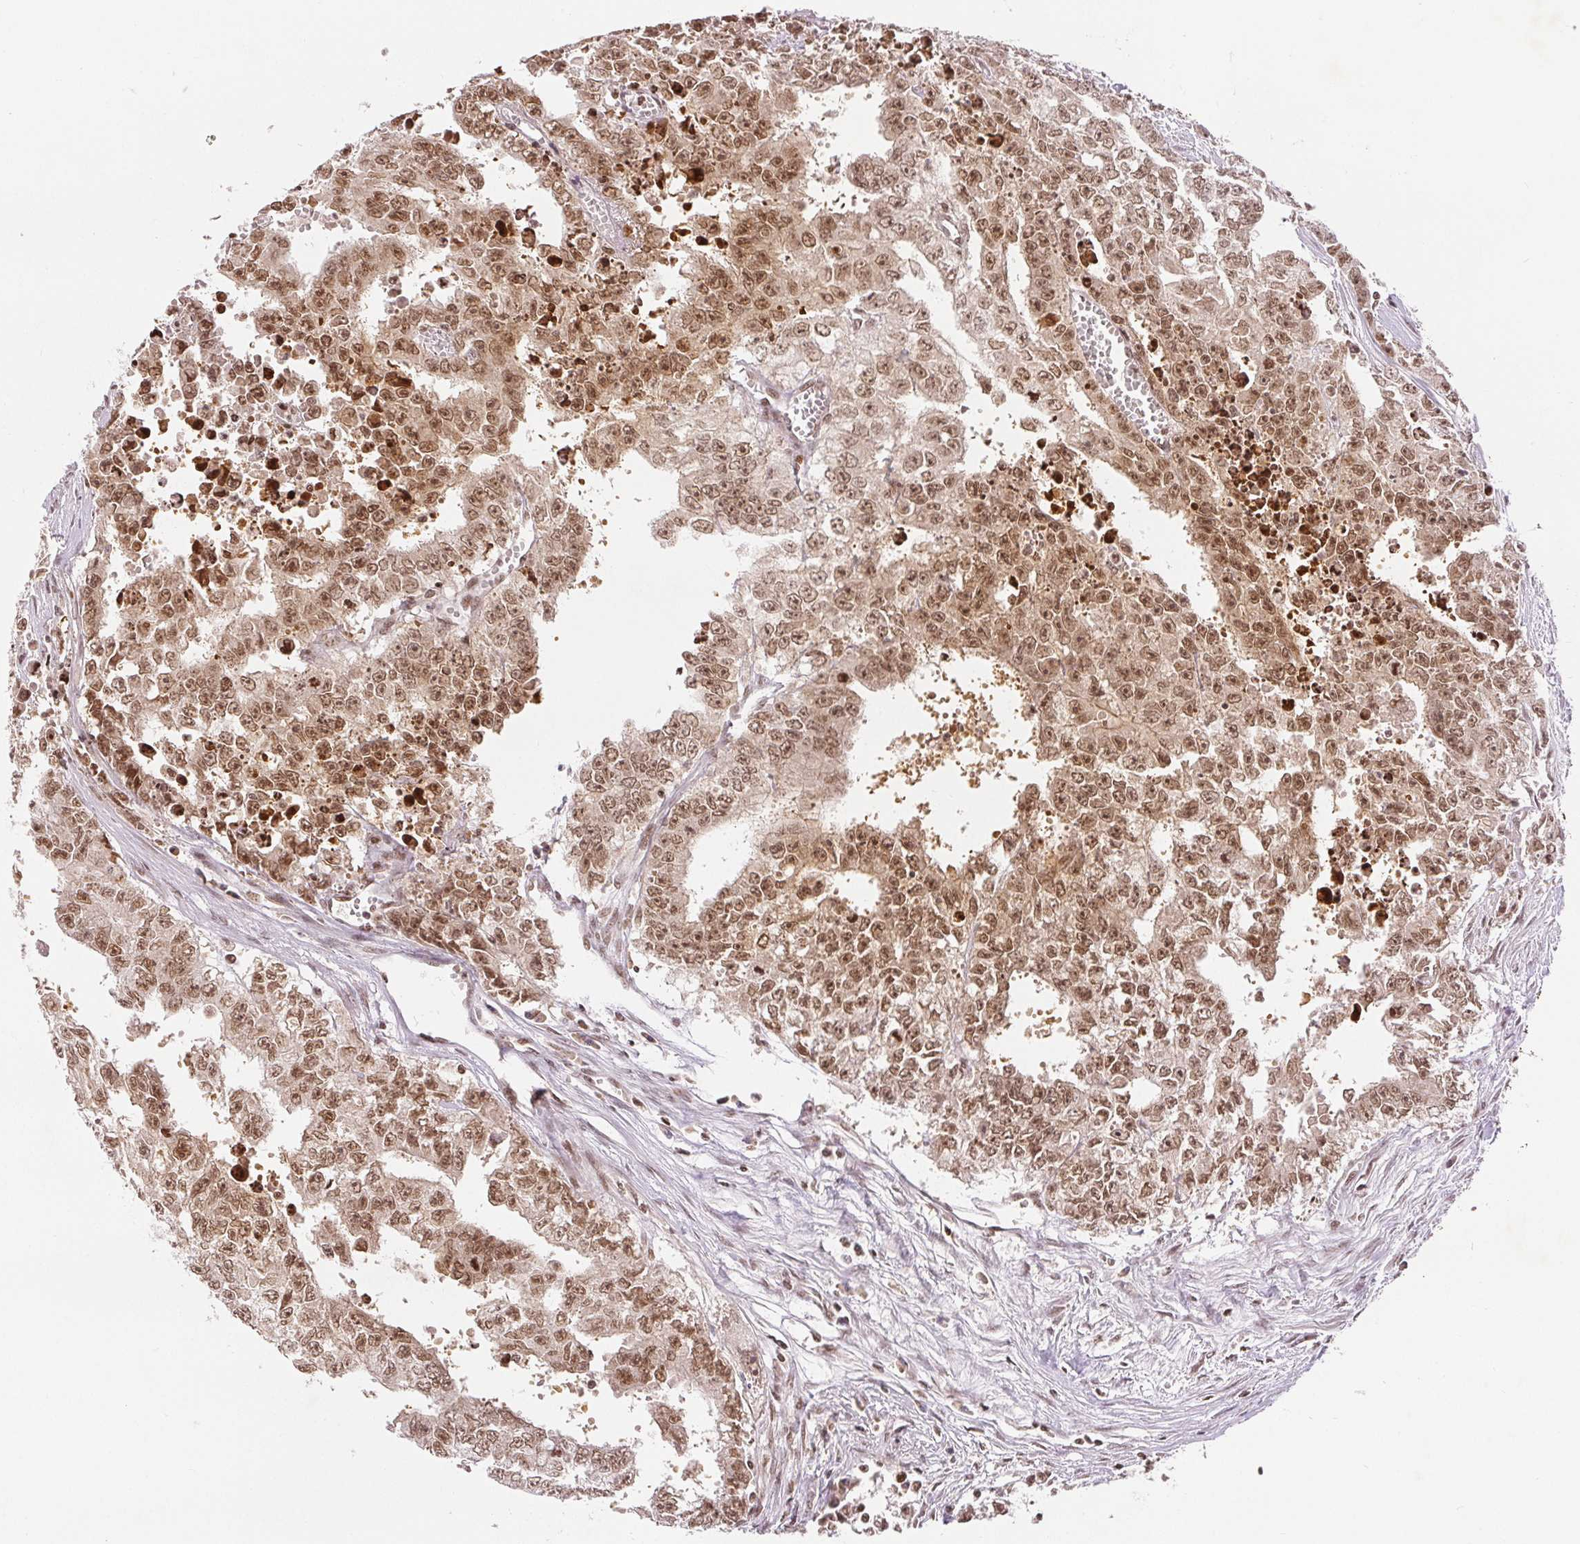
{"staining": {"intensity": "moderate", "quantity": ">75%", "location": "nuclear"}, "tissue": "testis cancer", "cell_type": "Tumor cells", "image_type": "cancer", "snomed": [{"axis": "morphology", "description": "Carcinoma, Embryonal, NOS"}, {"axis": "morphology", "description": "Teratoma, malignant, NOS"}, {"axis": "topography", "description": "Testis"}], "caption": "Testis cancer (teratoma (malignant)) stained with immunohistochemistry (IHC) reveals moderate nuclear expression in about >75% of tumor cells.", "gene": "DEK", "patient": {"sex": "male", "age": 24}}